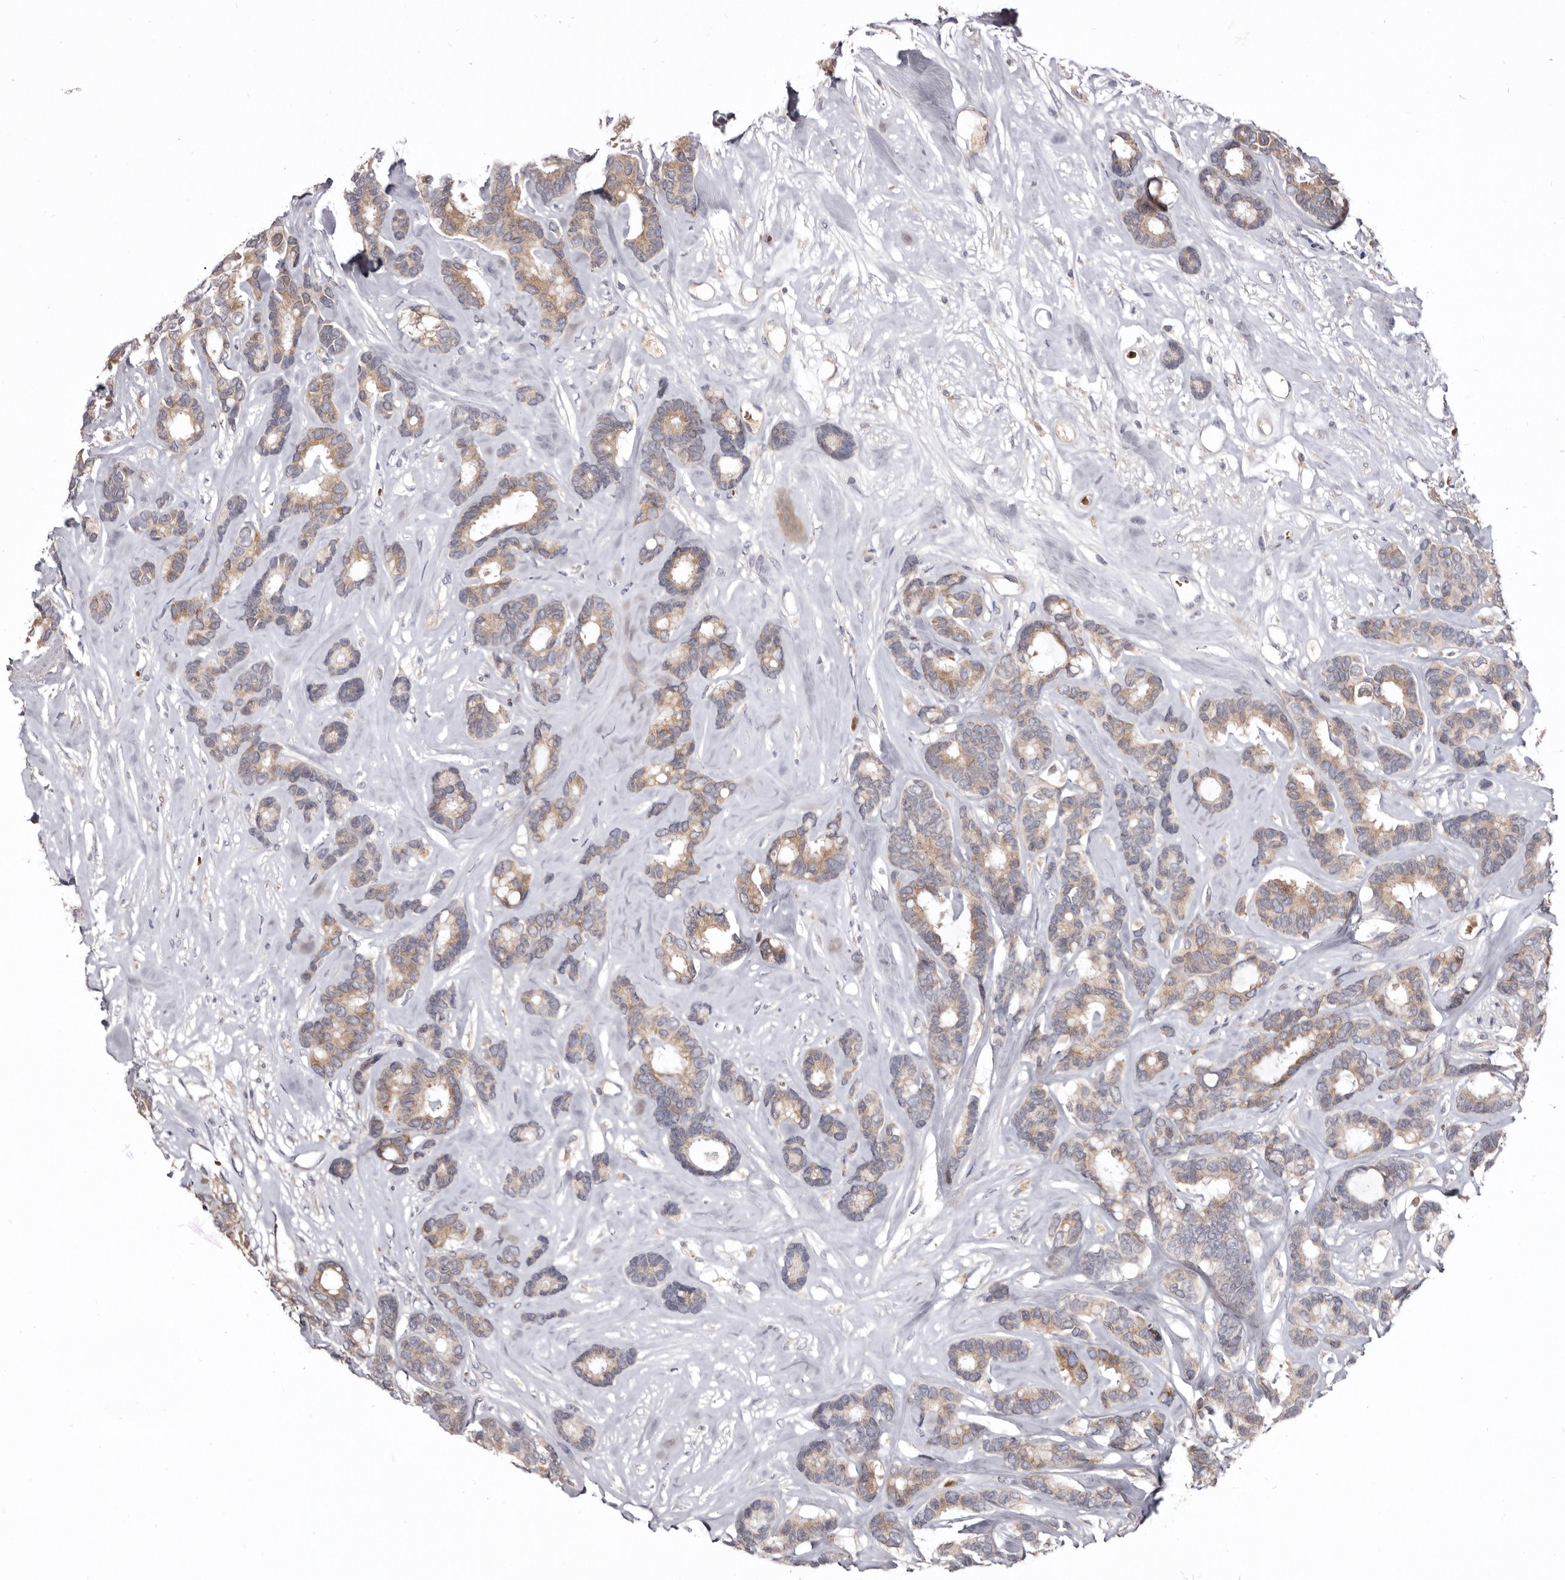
{"staining": {"intensity": "moderate", "quantity": "25%-75%", "location": "cytoplasmic/membranous"}, "tissue": "breast cancer", "cell_type": "Tumor cells", "image_type": "cancer", "snomed": [{"axis": "morphology", "description": "Duct carcinoma"}, {"axis": "topography", "description": "Breast"}], "caption": "Protein expression by immunohistochemistry (IHC) exhibits moderate cytoplasmic/membranous expression in about 25%-75% of tumor cells in breast intraductal carcinoma. (brown staining indicates protein expression, while blue staining denotes nuclei).", "gene": "NENF", "patient": {"sex": "female", "age": 87}}